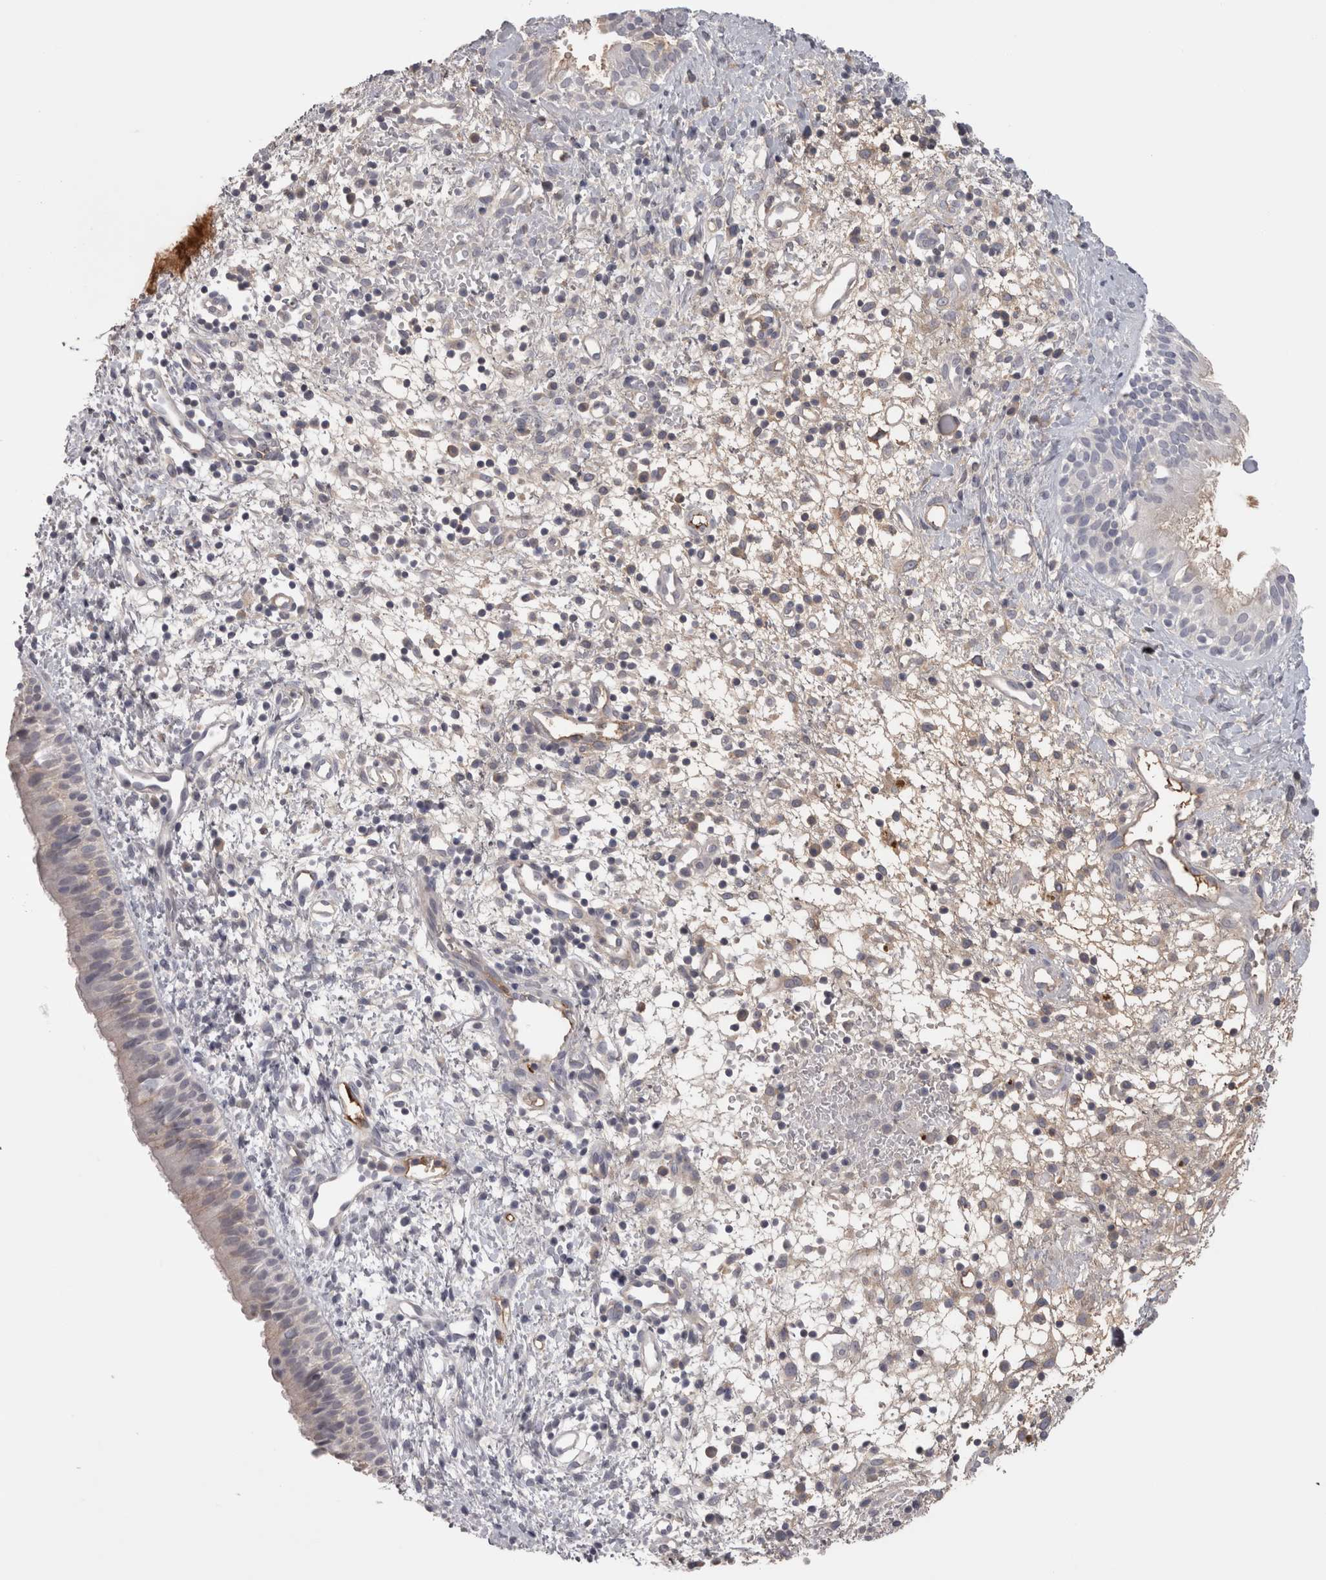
{"staining": {"intensity": "negative", "quantity": "none", "location": "none"}, "tissue": "nasopharynx", "cell_type": "Respiratory epithelial cells", "image_type": "normal", "snomed": [{"axis": "morphology", "description": "Normal tissue, NOS"}, {"axis": "topography", "description": "Nasopharynx"}], "caption": "This is an immunohistochemistry photomicrograph of benign nasopharynx. There is no expression in respiratory epithelial cells.", "gene": "SAA4", "patient": {"sex": "male", "age": 22}}